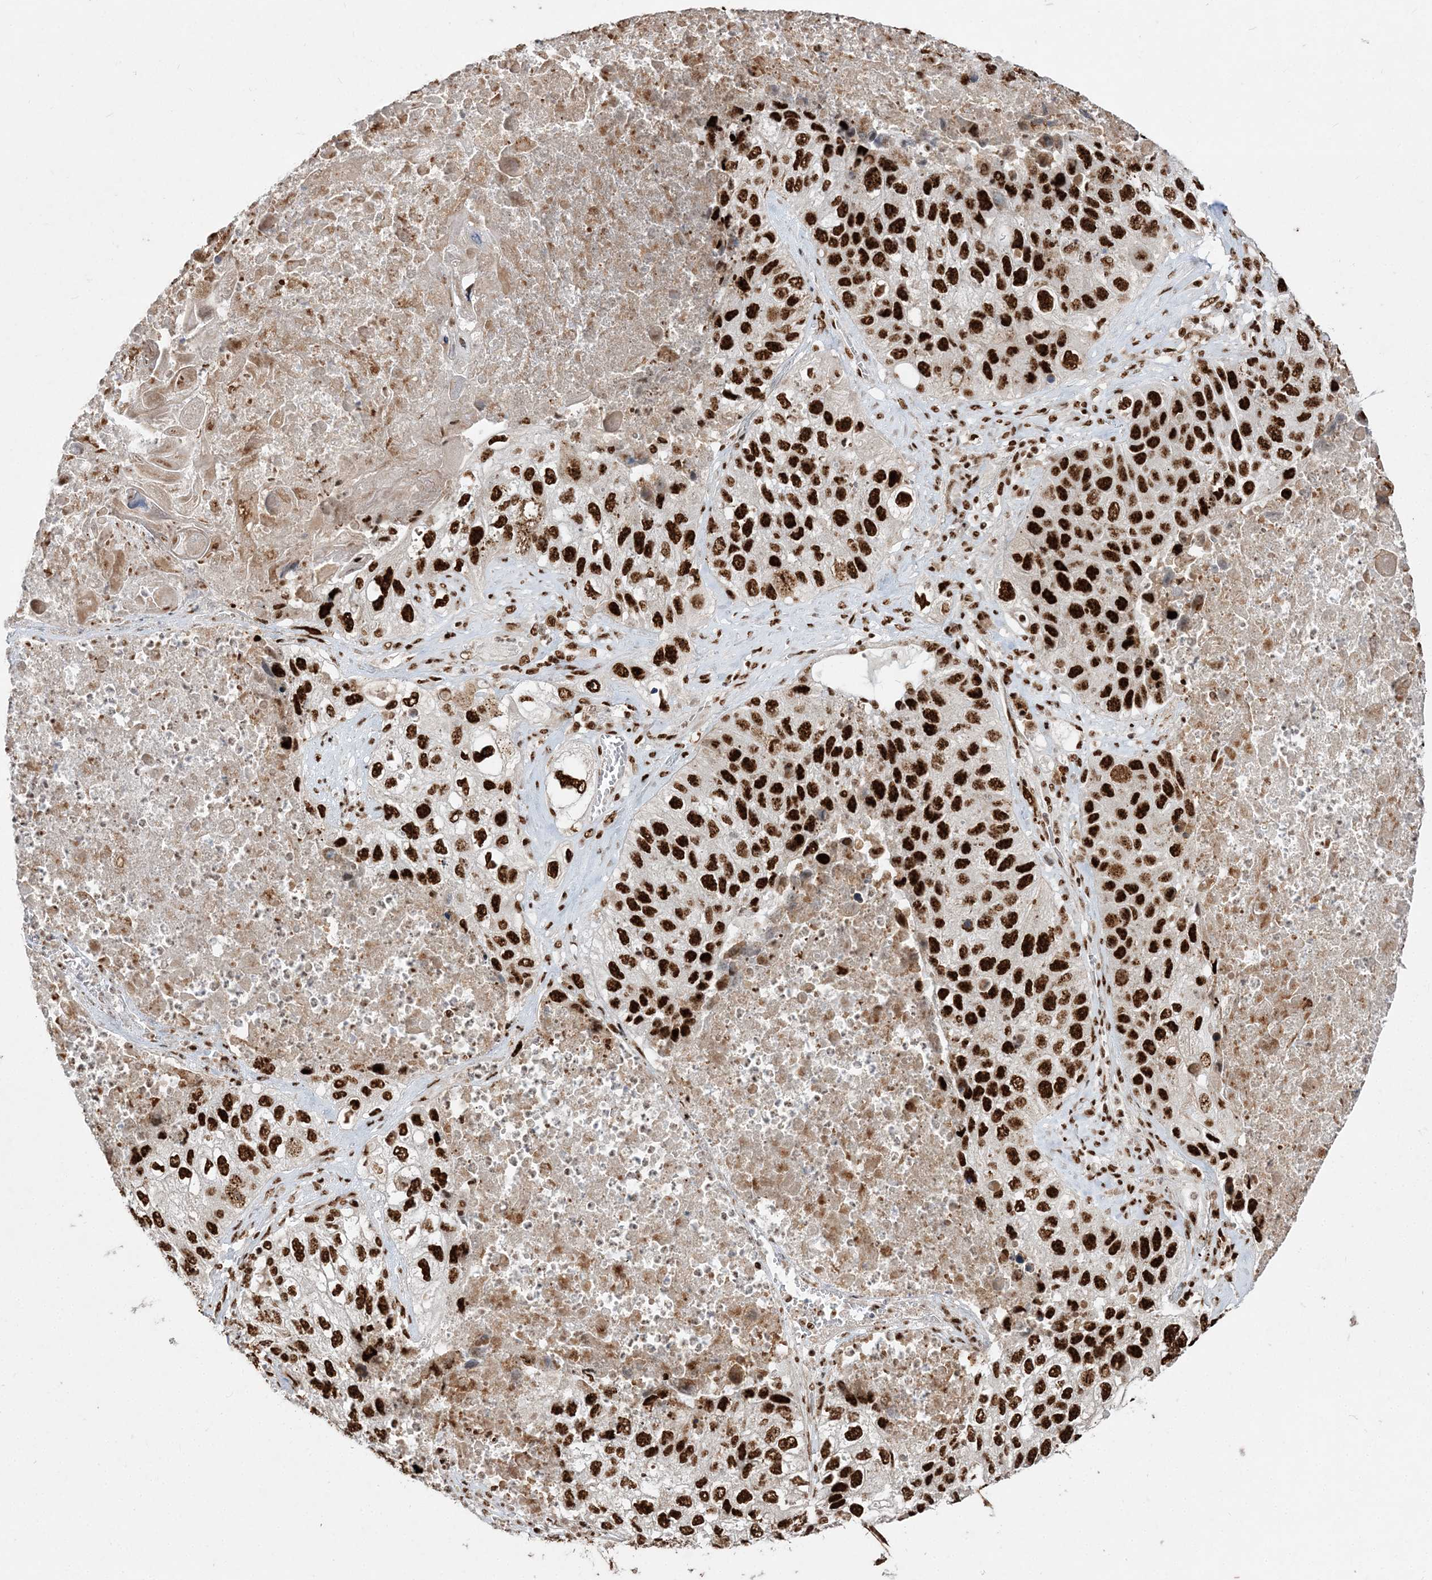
{"staining": {"intensity": "strong", "quantity": ">75%", "location": "nuclear"}, "tissue": "lung cancer", "cell_type": "Tumor cells", "image_type": "cancer", "snomed": [{"axis": "morphology", "description": "Squamous cell carcinoma, NOS"}, {"axis": "topography", "description": "Lung"}], "caption": "Squamous cell carcinoma (lung) tissue exhibits strong nuclear expression in approximately >75% of tumor cells Nuclei are stained in blue.", "gene": "RBM17", "patient": {"sex": "male", "age": 61}}